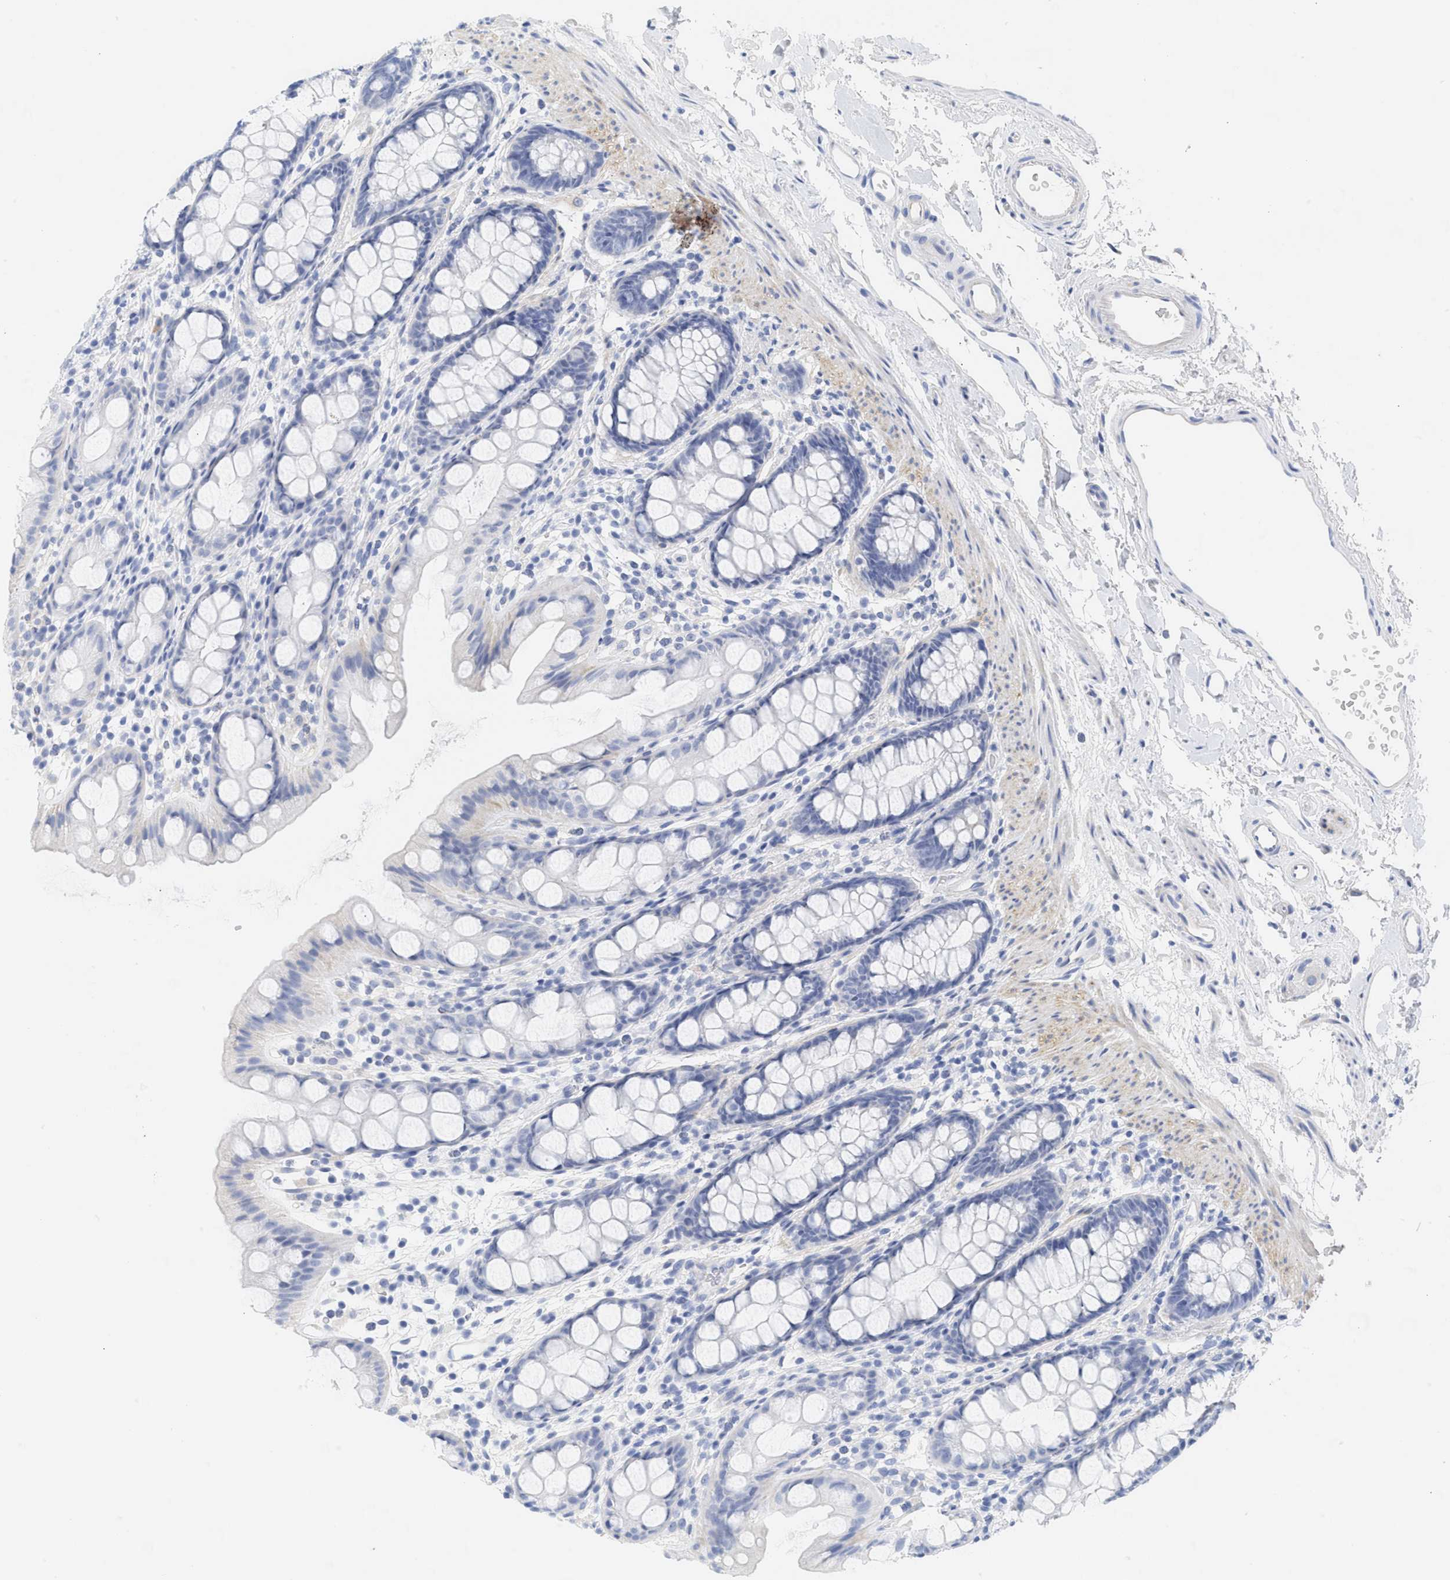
{"staining": {"intensity": "negative", "quantity": "none", "location": "none"}, "tissue": "rectum", "cell_type": "Glandular cells", "image_type": "normal", "snomed": [{"axis": "morphology", "description": "Normal tissue, NOS"}, {"axis": "topography", "description": "Rectum"}], "caption": "IHC photomicrograph of normal human rectum stained for a protein (brown), which demonstrates no staining in glandular cells. Nuclei are stained in blue.", "gene": "SPATA3", "patient": {"sex": "female", "age": 65}}